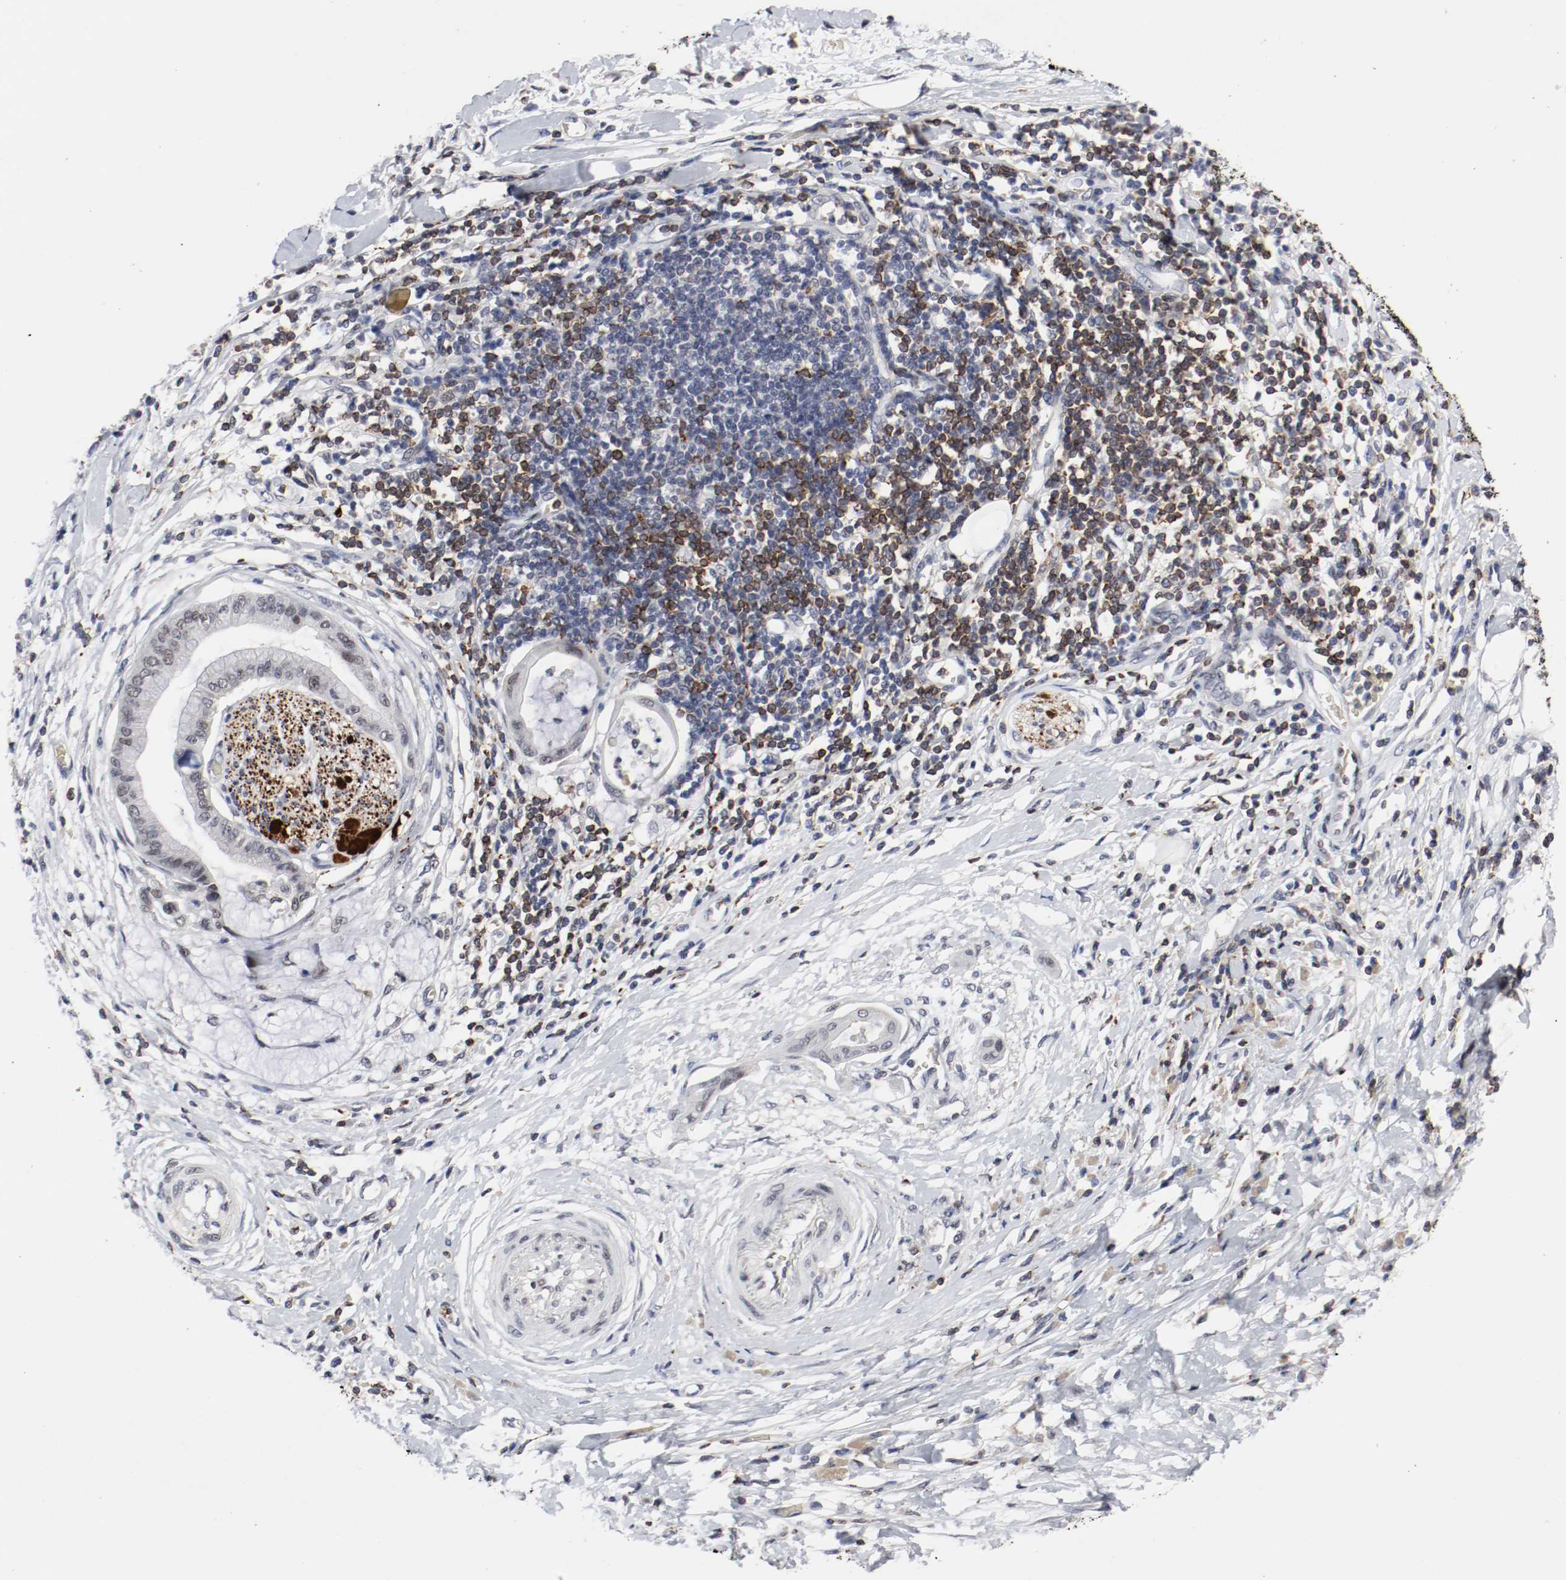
{"staining": {"intensity": "negative", "quantity": "none", "location": "none"}, "tissue": "pancreatic cancer", "cell_type": "Tumor cells", "image_type": "cancer", "snomed": [{"axis": "morphology", "description": "Adenocarcinoma, NOS"}, {"axis": "morphology", "description": "Adenocarcinoma, metastatic, NOS"}, {"axis": "topography", "description": "Lymph node"}, {"axis": "topography", "description": "Pancreas"}, {"axis": "topography", "description": "Duodenum"}], "caption": "Tumor cells are negative for protein expression in human pancreatic metastatic adenocarcinoma.", "gene": "JUND", "patient": {"sex": "female", "age": 64}}